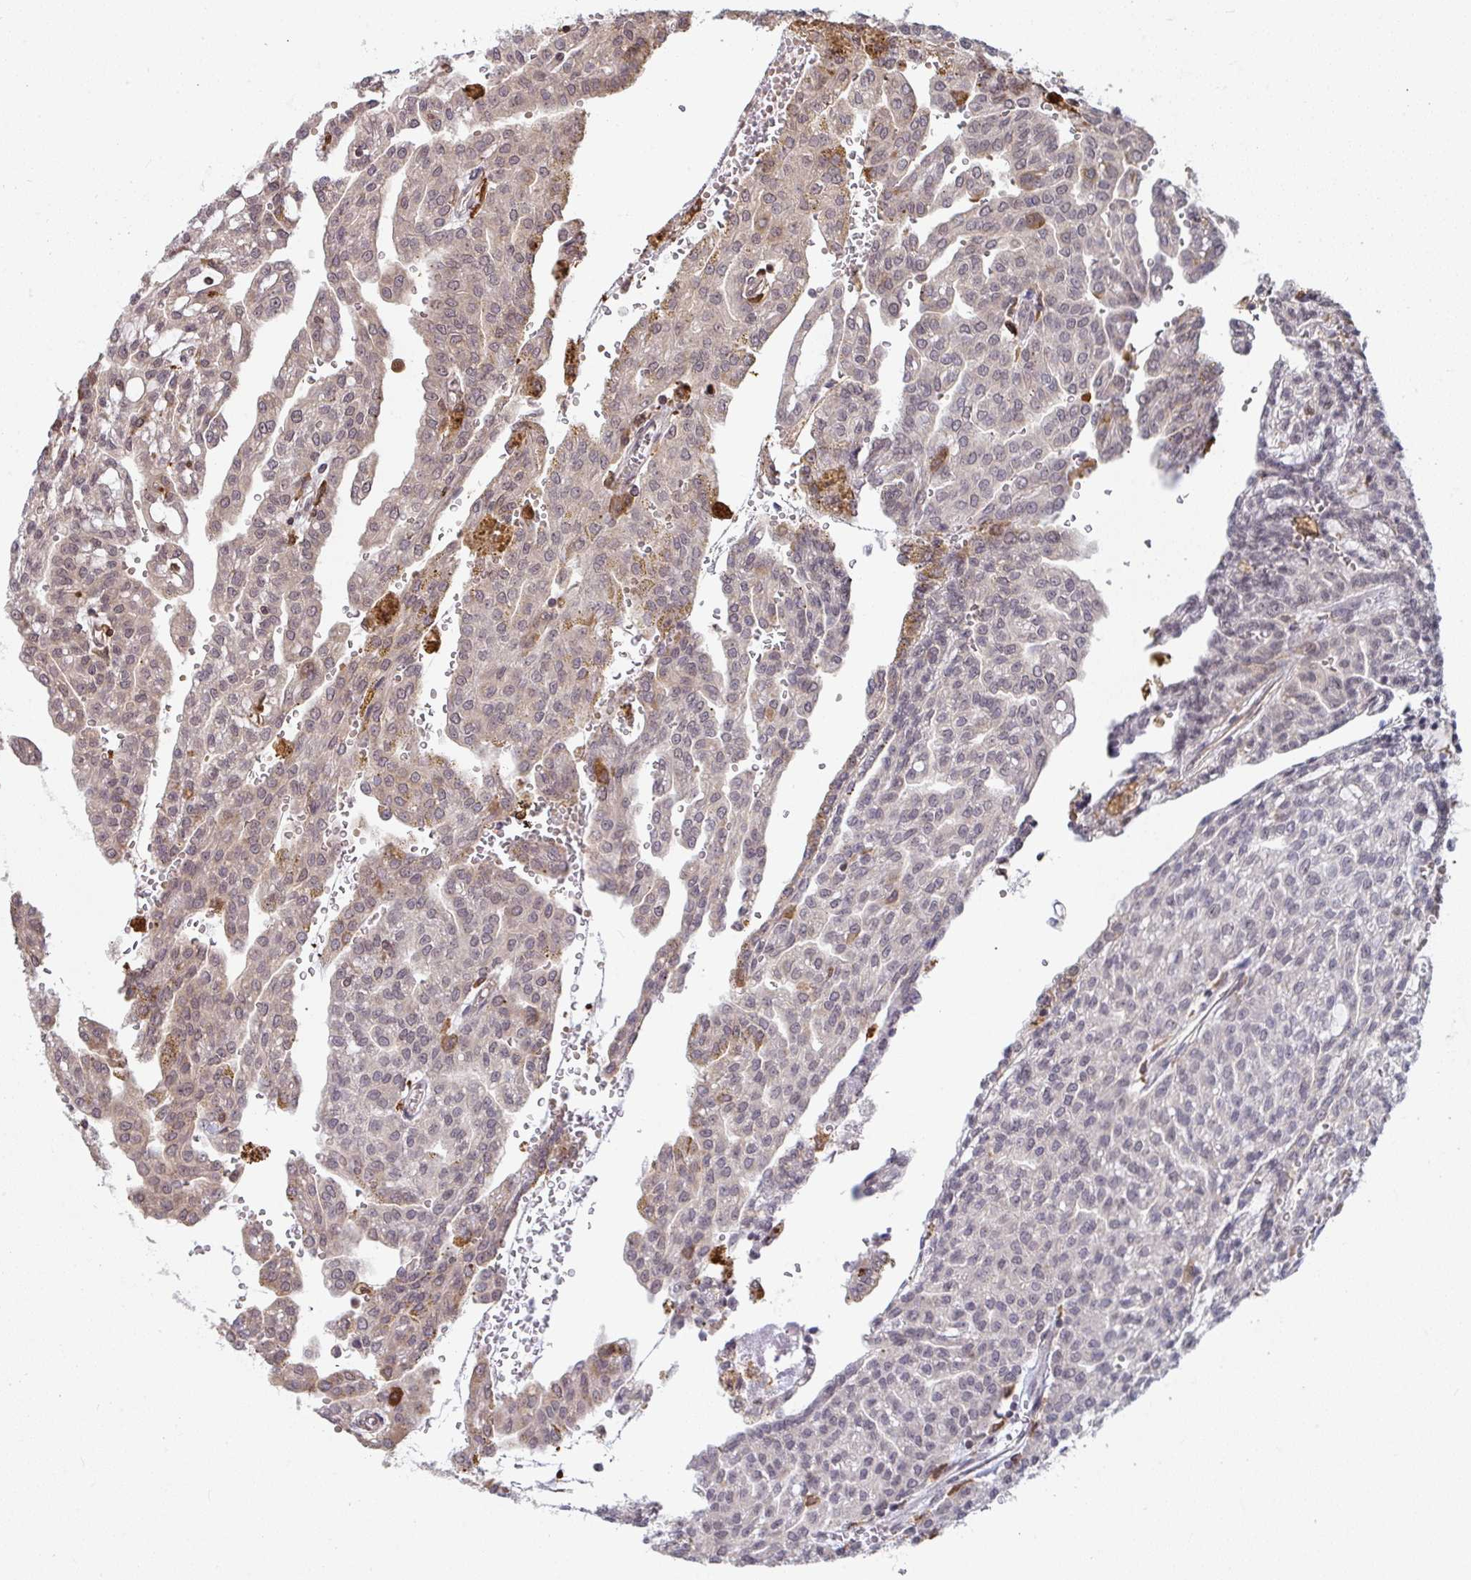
{"staining": {"intensity": "weak", "quantity": "<25%", "location": "cytoplasmic/membranous,nuclear"}, "tissue": "renal cancer", "cell_type": "Tumor cells", "image_type": "cancer", "snomed": [{"axis": "morphology", "description": "Adenocarcinoma, NOS"}, {"axis": "topography", "description": "Kidney"}], "caption": "Tumor cells are negative for protein expression in human renal cancer (adenocarcinoma).", "gene": "SAP30", "patient": {"sex": "male", "age": 63}}